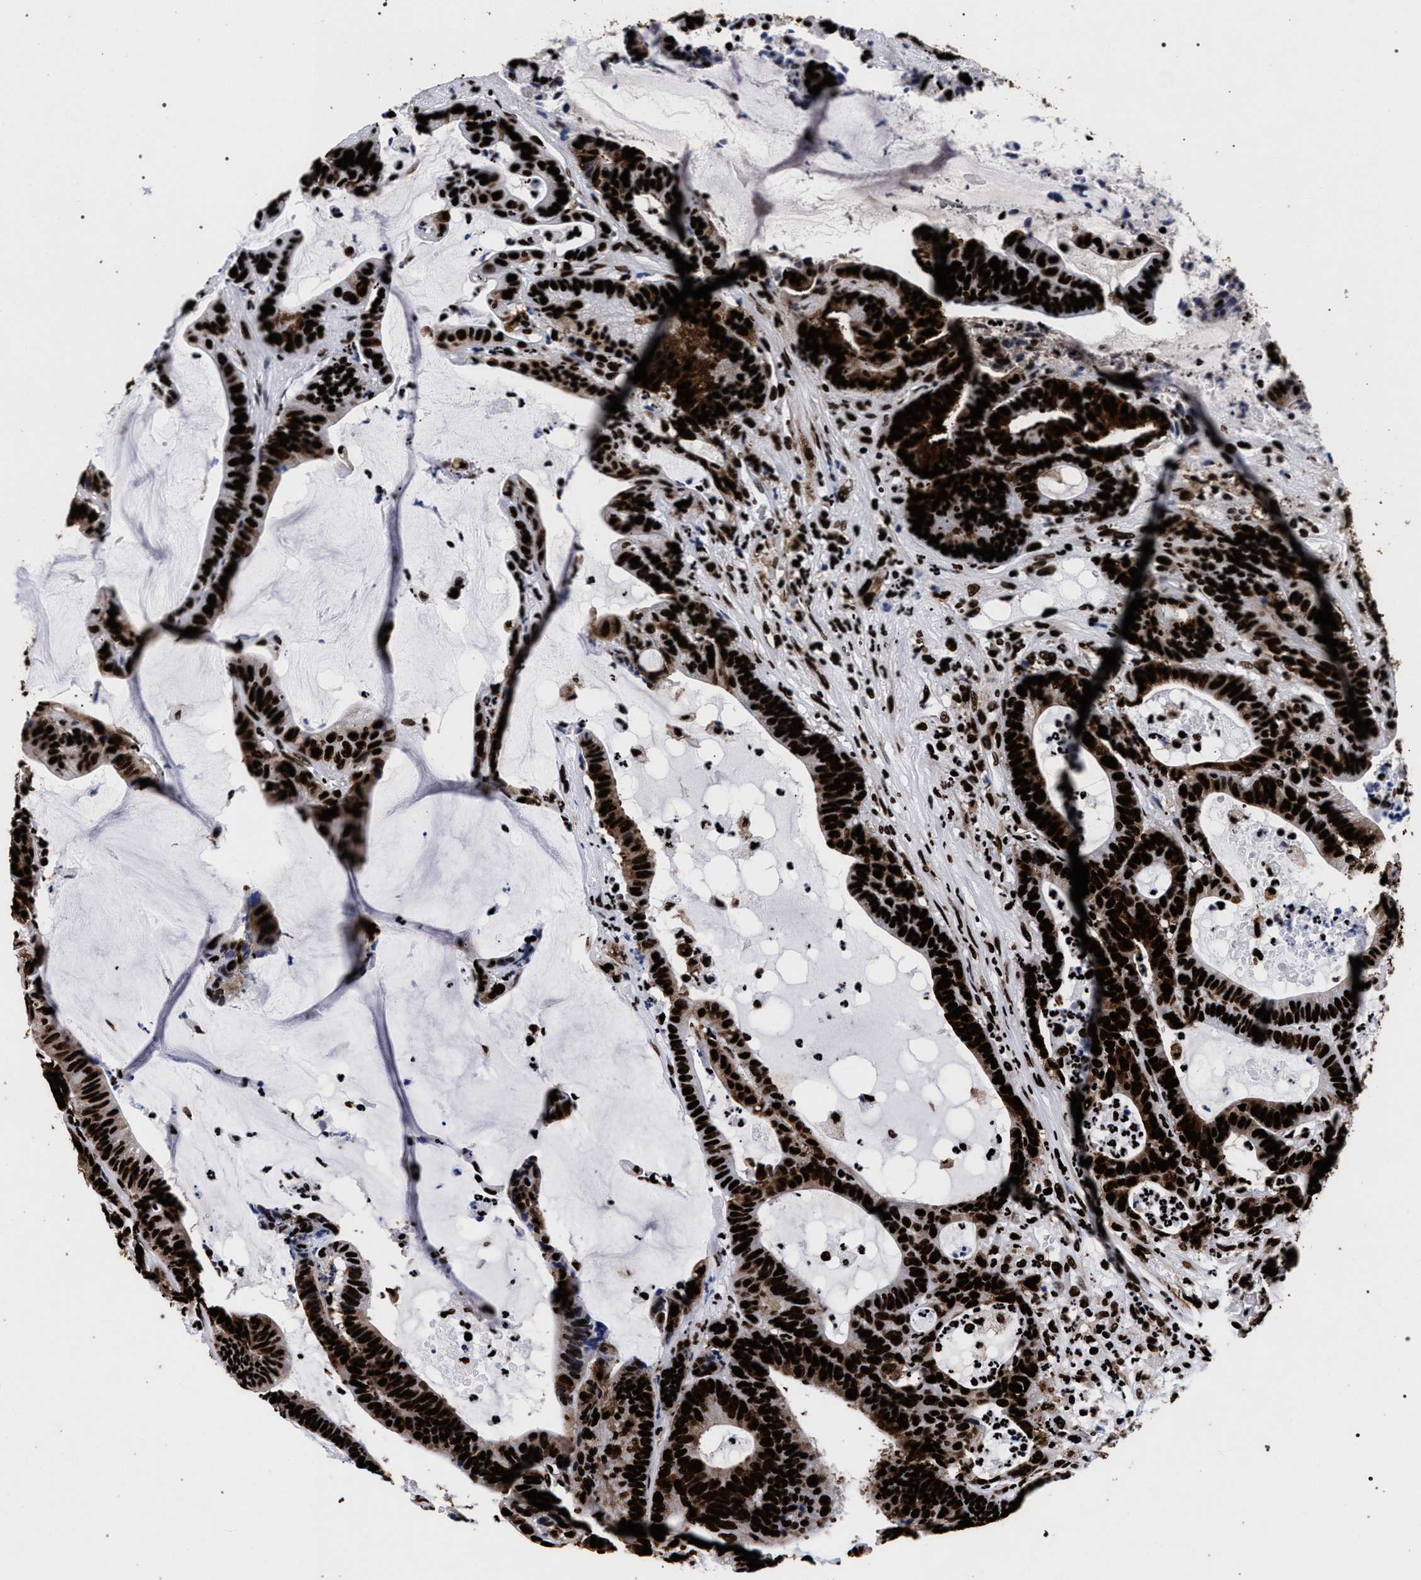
{"staining": {"intensity": "strong", "quantity": ">75%", "location": "cytoplasmic/membranous,nuclear"}, "tissue": "colorectal cancer", "cell_type": "Tumor cells", "image_type": "cancer", "snomed": [{"axis": "morphology", "description": "Adenocarcinoma, NOS"}, {"axis": "topography", "description": "Colon"}], "caption": "Strong cytoplasmic/membranous and nuclear positivity is present in about >75% of tumor cells in colorectal adenocarcinoma.", "gene": "HNRNPA1", "patient": {"sex": "female", "age": 84}}